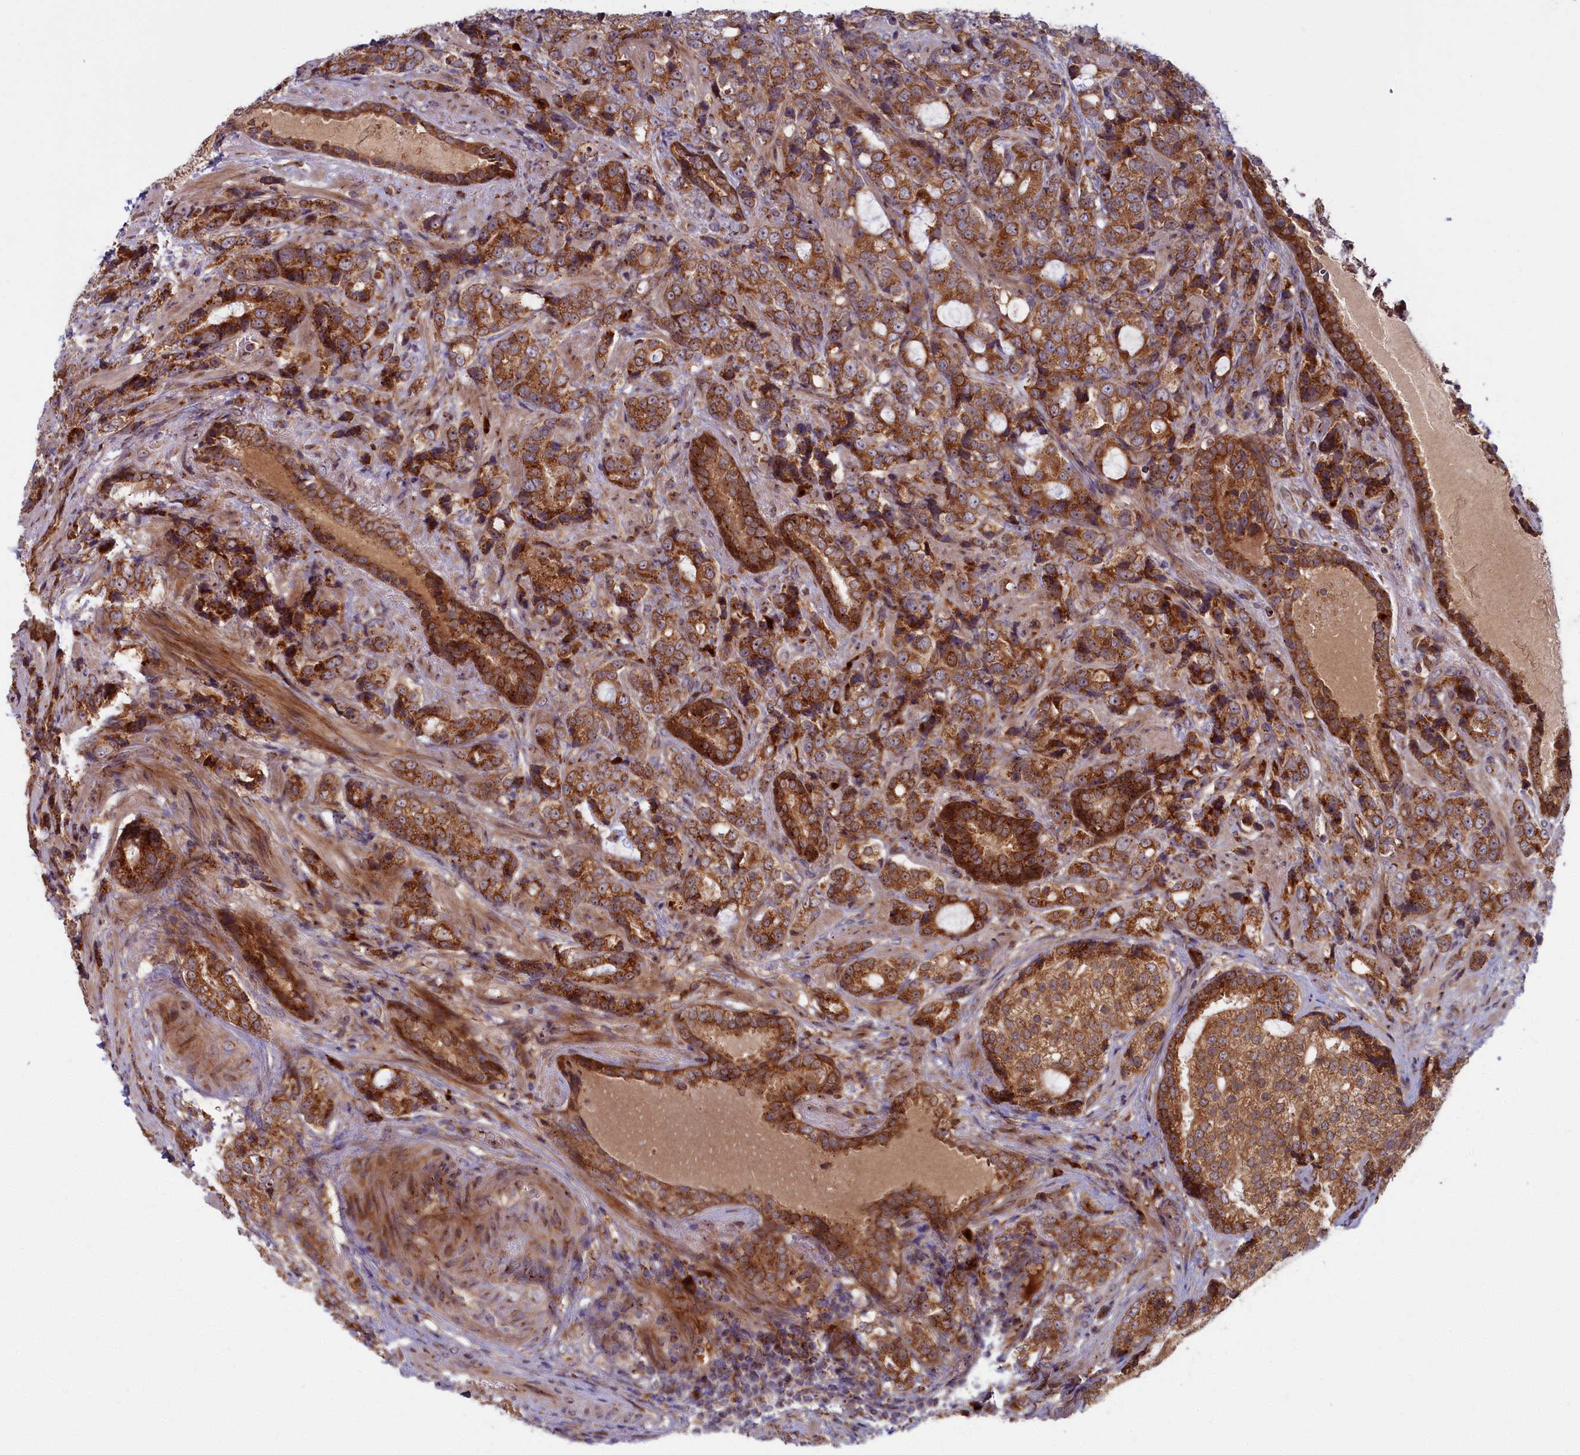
{"staining": {"intensity": "strong", "quantity": ">75%", "location": "cytoplasmic/membranous"}, "tissue": "prostate cancer", "cell_type": "Tumor cells", "image_type": "cancer", "snomed": [{"axis": "morphology", "description": "Adenocarcinoma, High grade"}, {"axis": "topography", "description": "Prostate"}], "caption": "High-power microscopy captured an IHC image of prostate cancer (high-grade adenocarcinoma), revealing strong cytoplasmic/membranous staining in approximately >75% of tumor cells.", "gene": "BLVRB", "patient": {"sex": "male", "age": 67}}